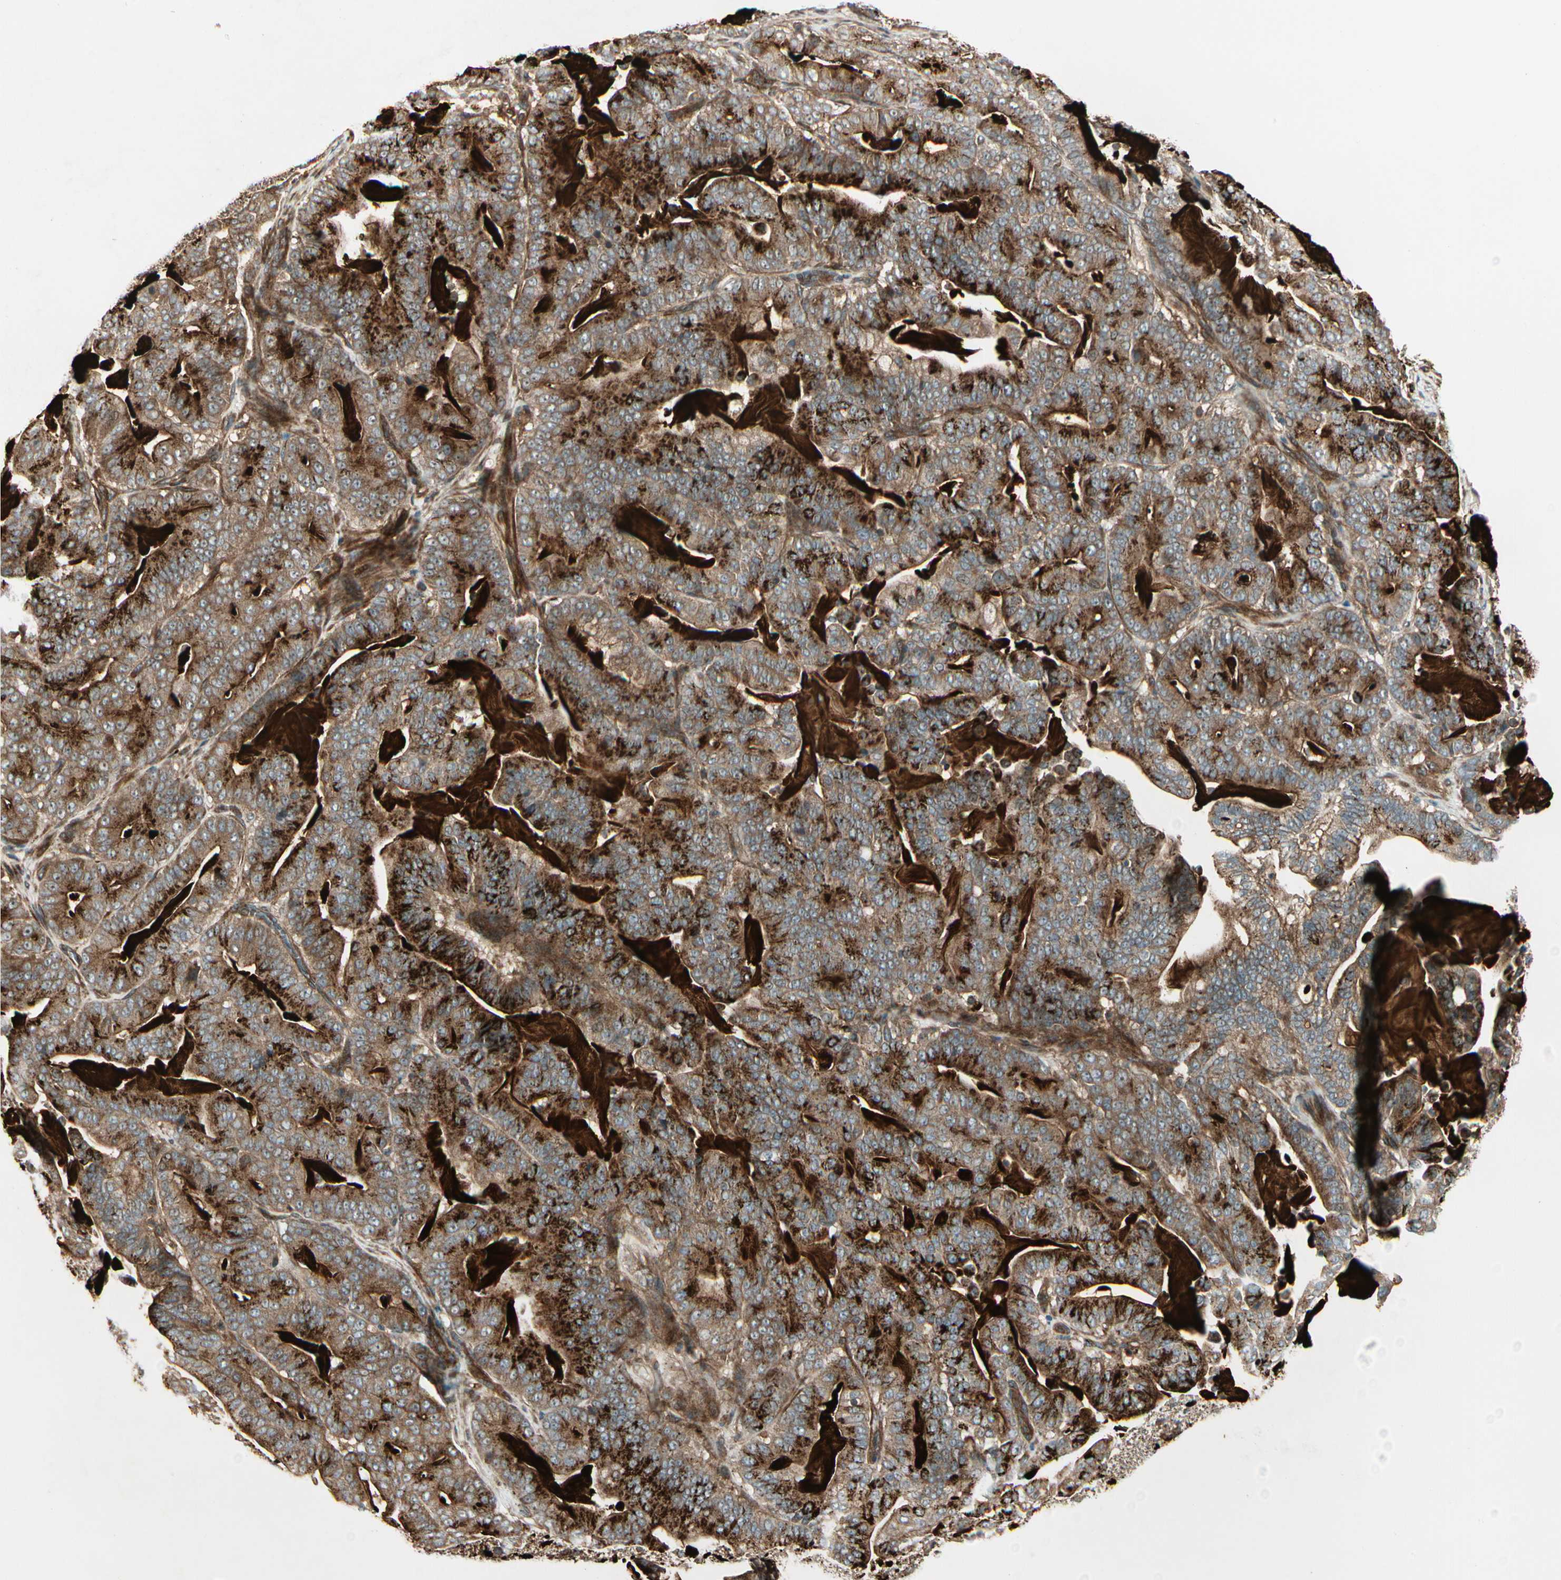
{"staining": {"intensity": "strong", "quantity": ">75%", "location": "cytoplasmic/membranous"}, "tissue": "pancreatic cancer", "cell_type": "Tumor cells", "image_type": "cancer", "snomed": [{"axis": "morphology", "description": "Adenocarcinoma, NOS"}, {"axis": "topography", "description": "Pancreas"}], "caption": "Brown immunohistochemical staining in human pancreatic adenocarcinoma demonstrates strong cytoplasmic/membranous expression in approximately >75% of tumor cells. The staining was performed using DAB (3,3'-diaminobenzidine), with brown indicating positive protein expression. Nuclei are stained blue with hematoxylin.", "gene": "FKBP15", "patient": {"sex": "male", "age": 63}}